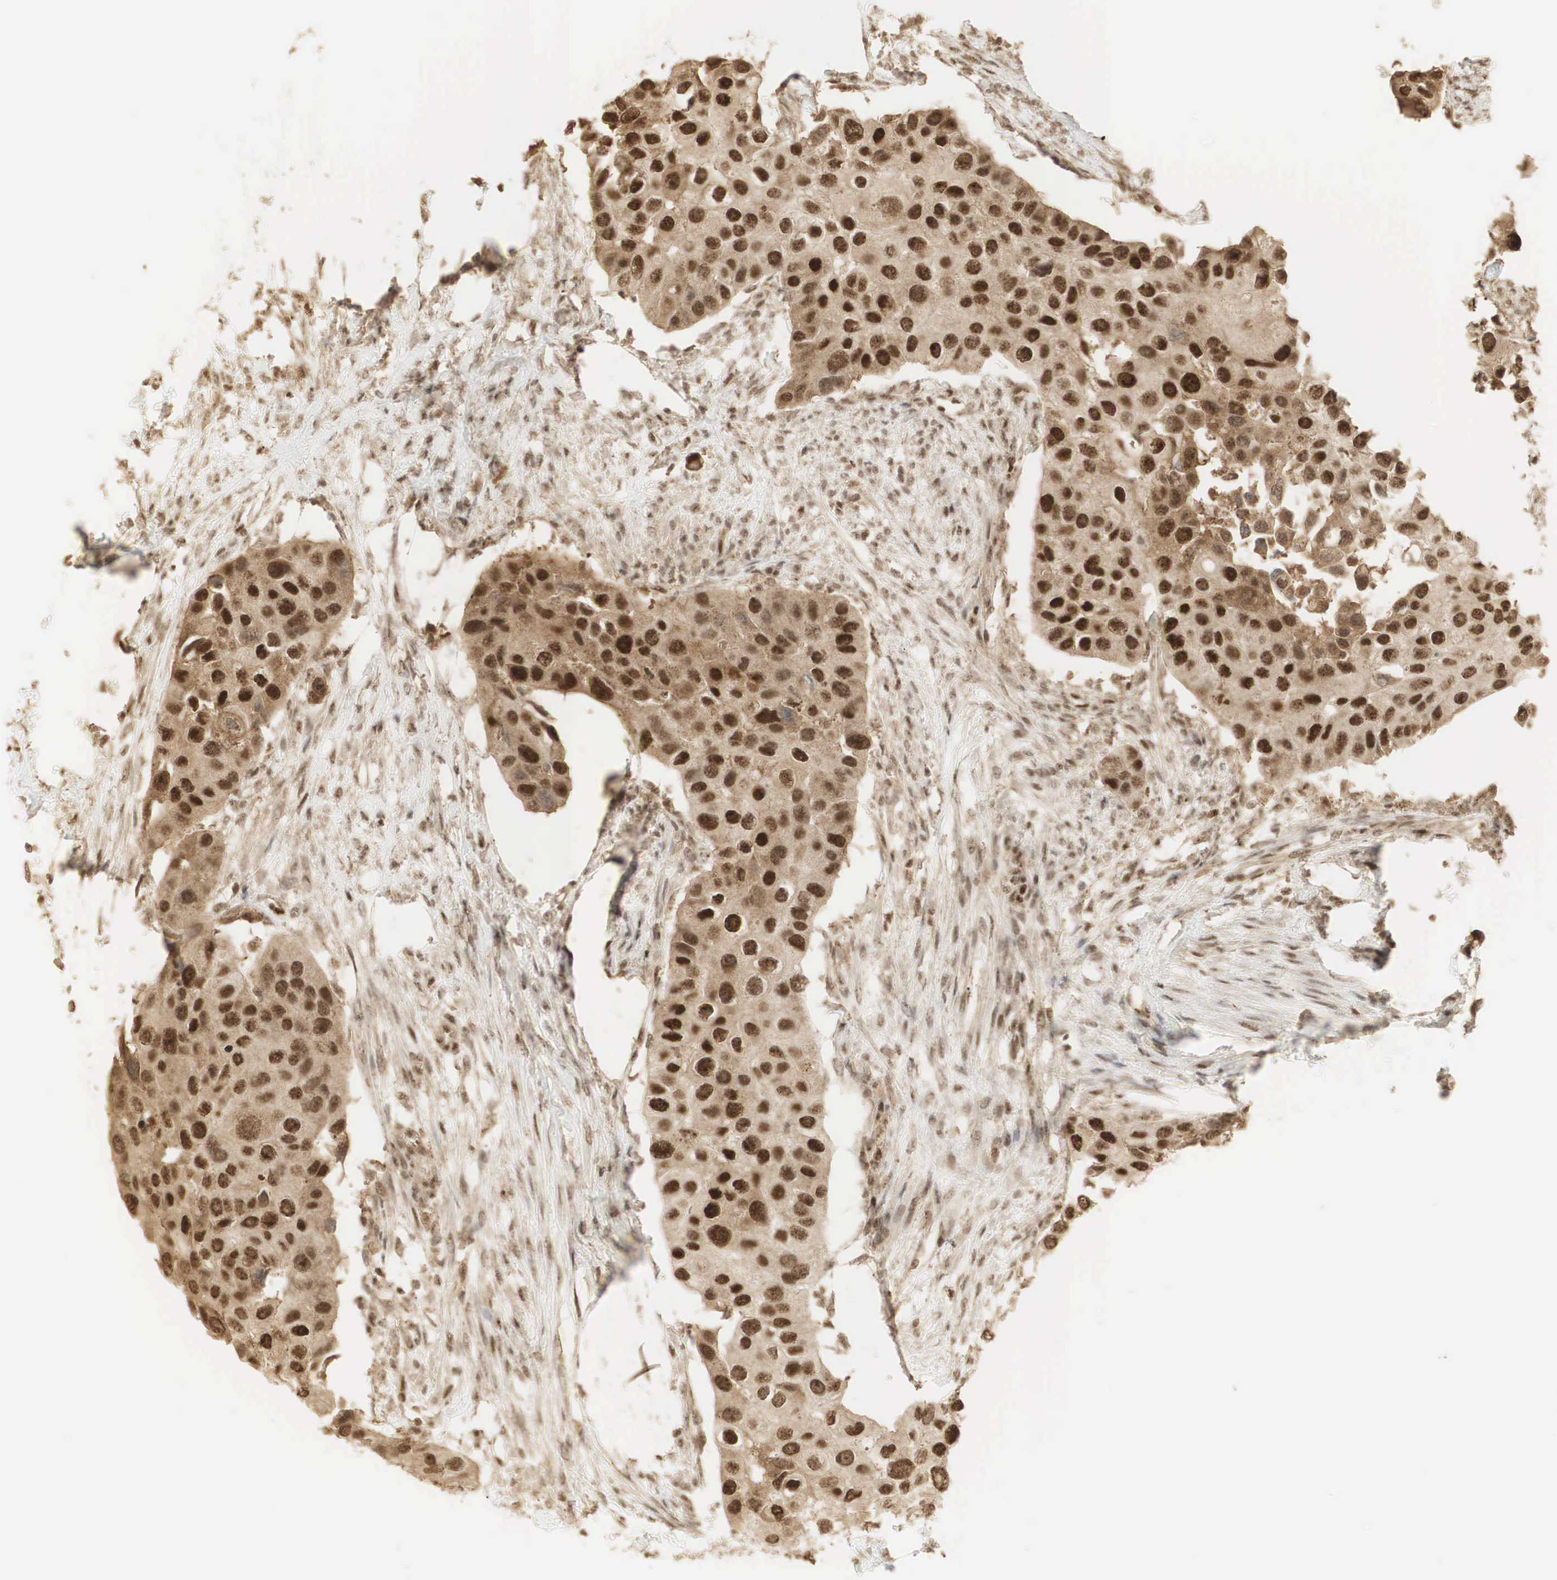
{"staining": {"intensity": "strong", "quantity": ">75%", "location": "cytoplasmic/membranous,nuclear"}, "tissue": "urothelial cancer", "cell_type": "Tumor cells", "image_type": "cancer", "snomed": [{"axis": "morphology", "description": "Urothelial carcinoma, High grade"}, {"axis": "topography", "description": "Urinary bladder"}], "caption": "An image showing strong cytoplasmic/membranous and nuclear positivity in approximately >75% of tumor cells in urothelial cancer, as visualized by brown immunohistochemical staining.", "gene": "RNF113A", "patient": {"sex": "male", "age": 55}}